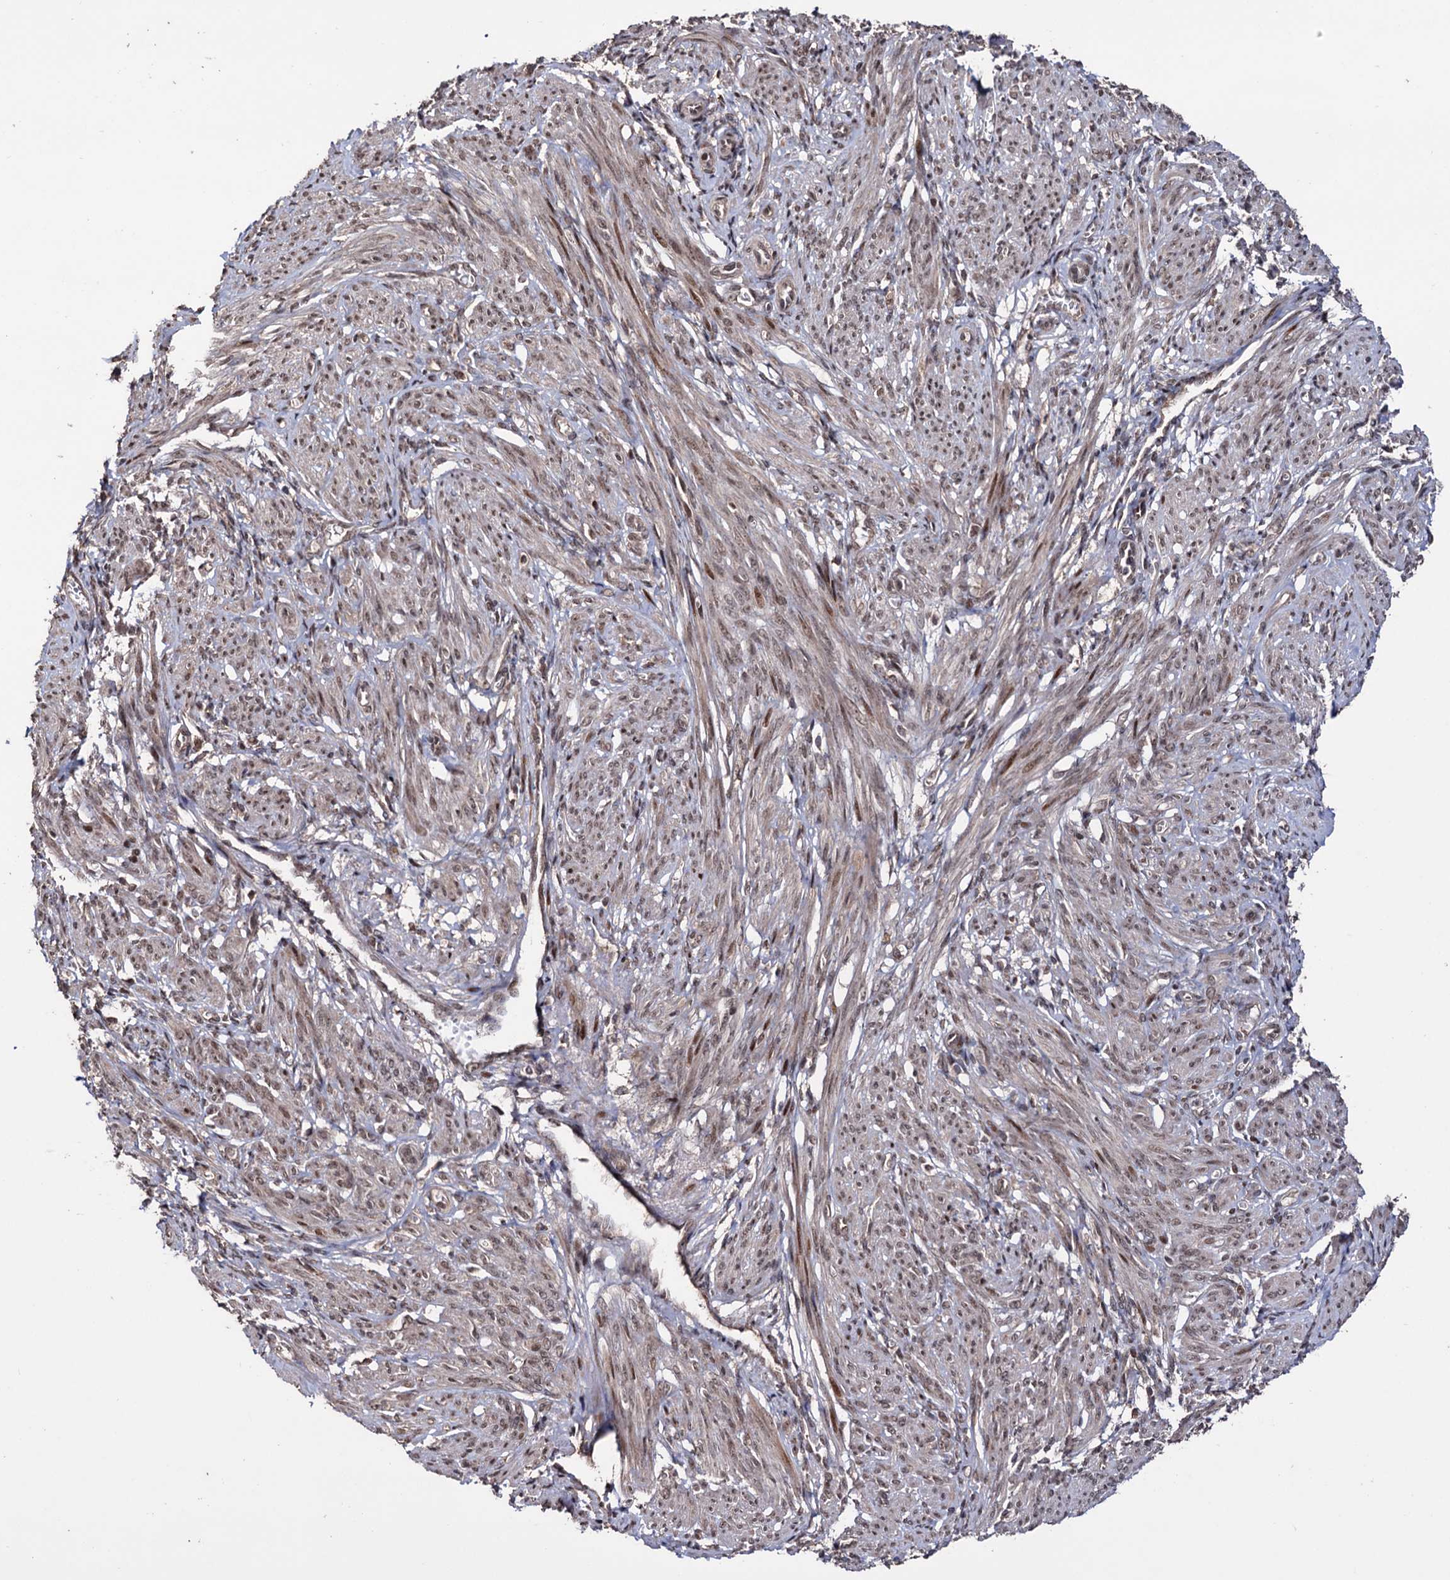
{"staining": {"intensity": "moderate", "quantity": "25%-75%", "location": "cytoplasmic/membranous,nuclear"}, "tissue": "smooth muscle", "cell_type": "Smooth muscle cells", "image_type": "normal", "snomed": [{"axis": "morphology", "description": "Normal tissue, NOS"}, {"axis": "topography", "description": "Smooth muscle"}], "caption": "IHC photomicrograph of normal smooth muscle: human smooth muscle stained using IHC demonstrates medium levels of moderate protein expression localized specifically in the cytoplasmic/membranous,nuclear of smooth muscle cells, appearing as a cytoplasmic/membranous,nuclear brown color.", "gene": "KLF5", "patient": {"sex": "female", "age": 39}}